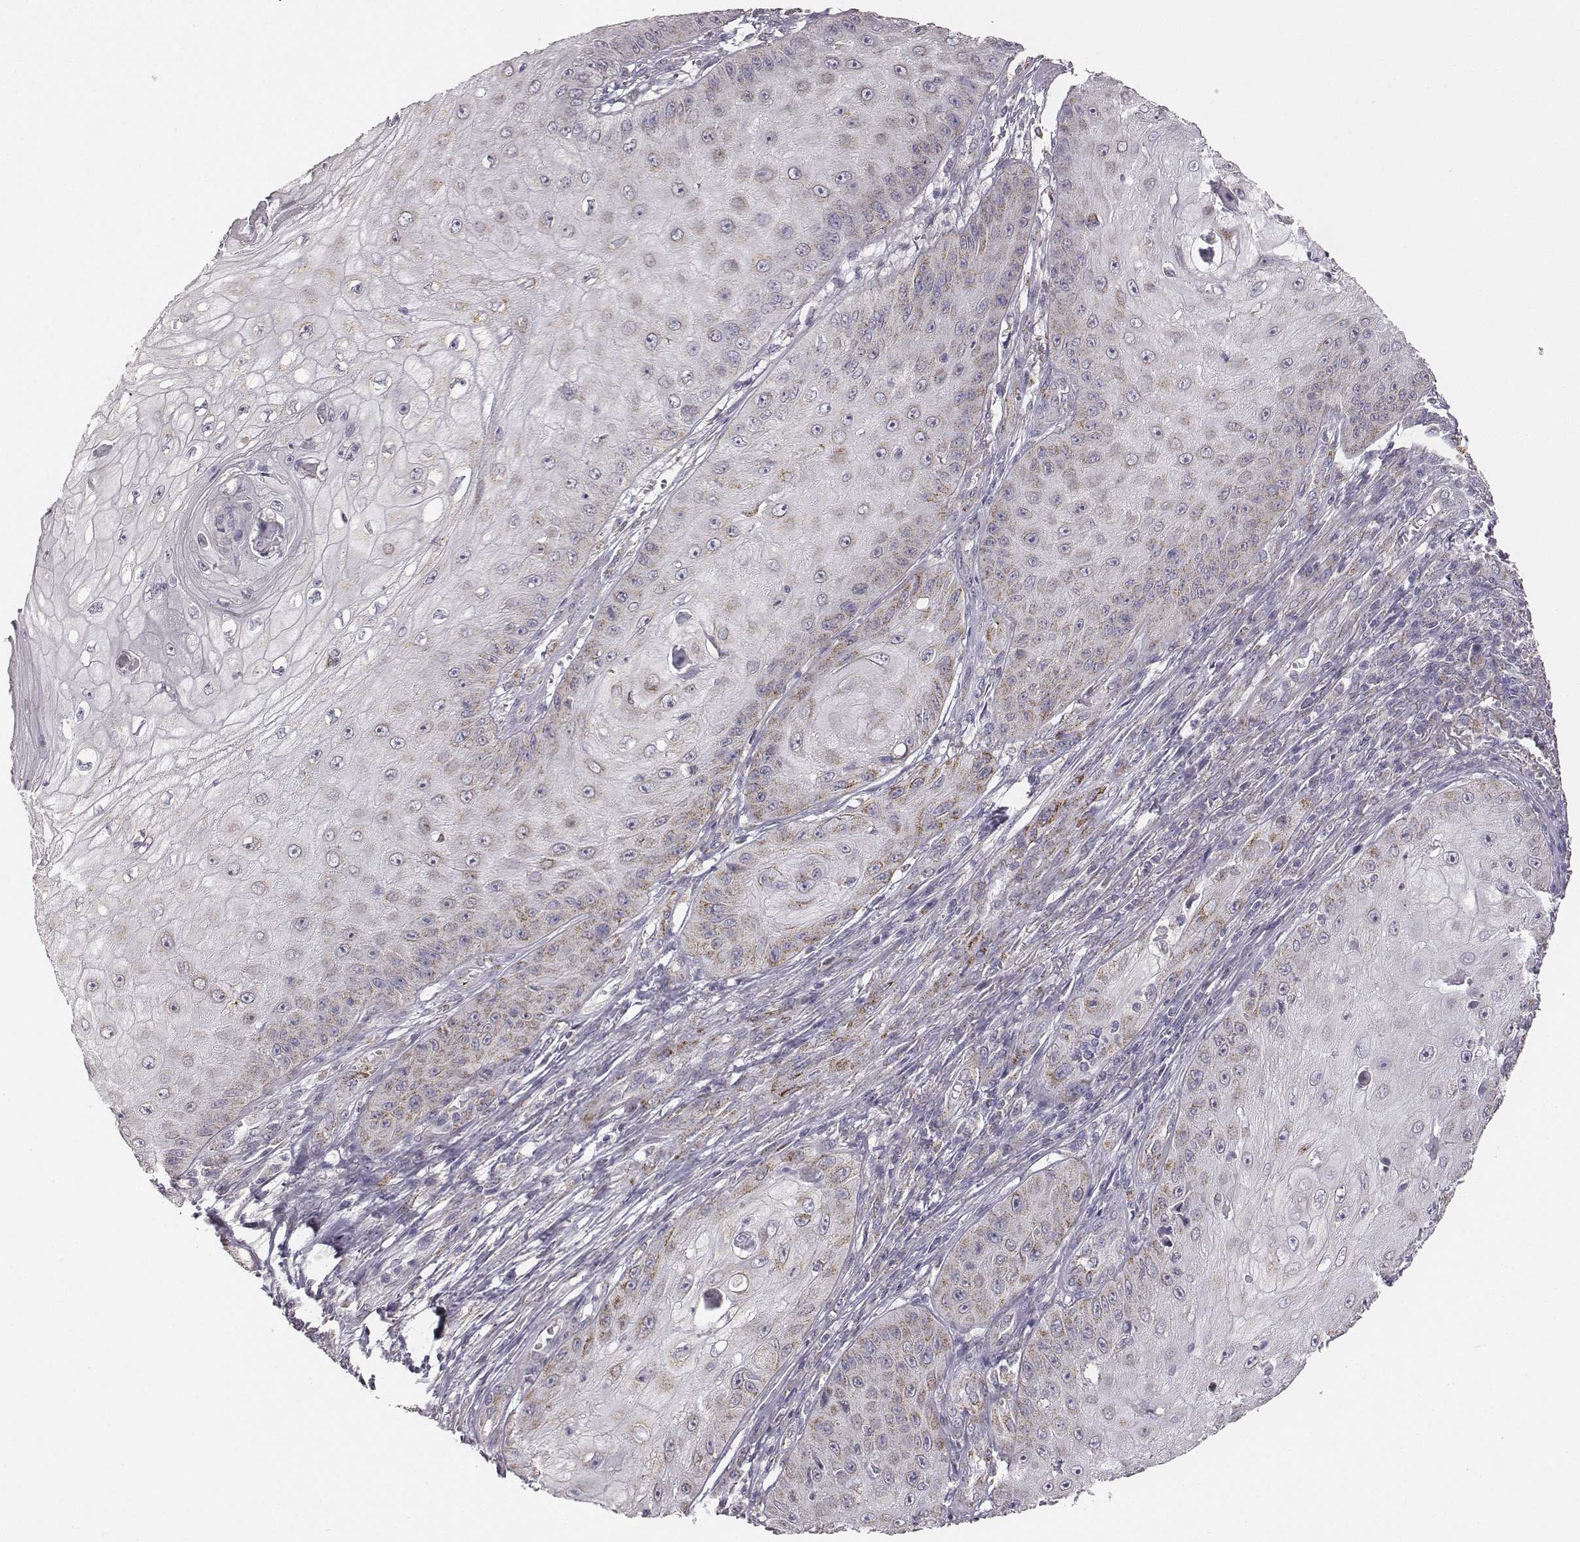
{"staining": {"intensity": "weak", "quantity": "25%-75%", "location": "cytoplasmic/membranous"}, "tissue": "skin cancer", "cell_type": "Tumor cells", "image_type": "cancer", "snomed": [{"axis": "morphology", "description": "Squamous cell carcinoma, NOS"}, {"axis": "topography", "description": "Skin"}], "caption": "Human skin cancer stained with a brown dye shows weak cytoplasmic/membranous positive staining in approximately 25%-75% of tumor cells.", "gene": "ABCD3", "patient": {"sex": "male", "age": 70}}